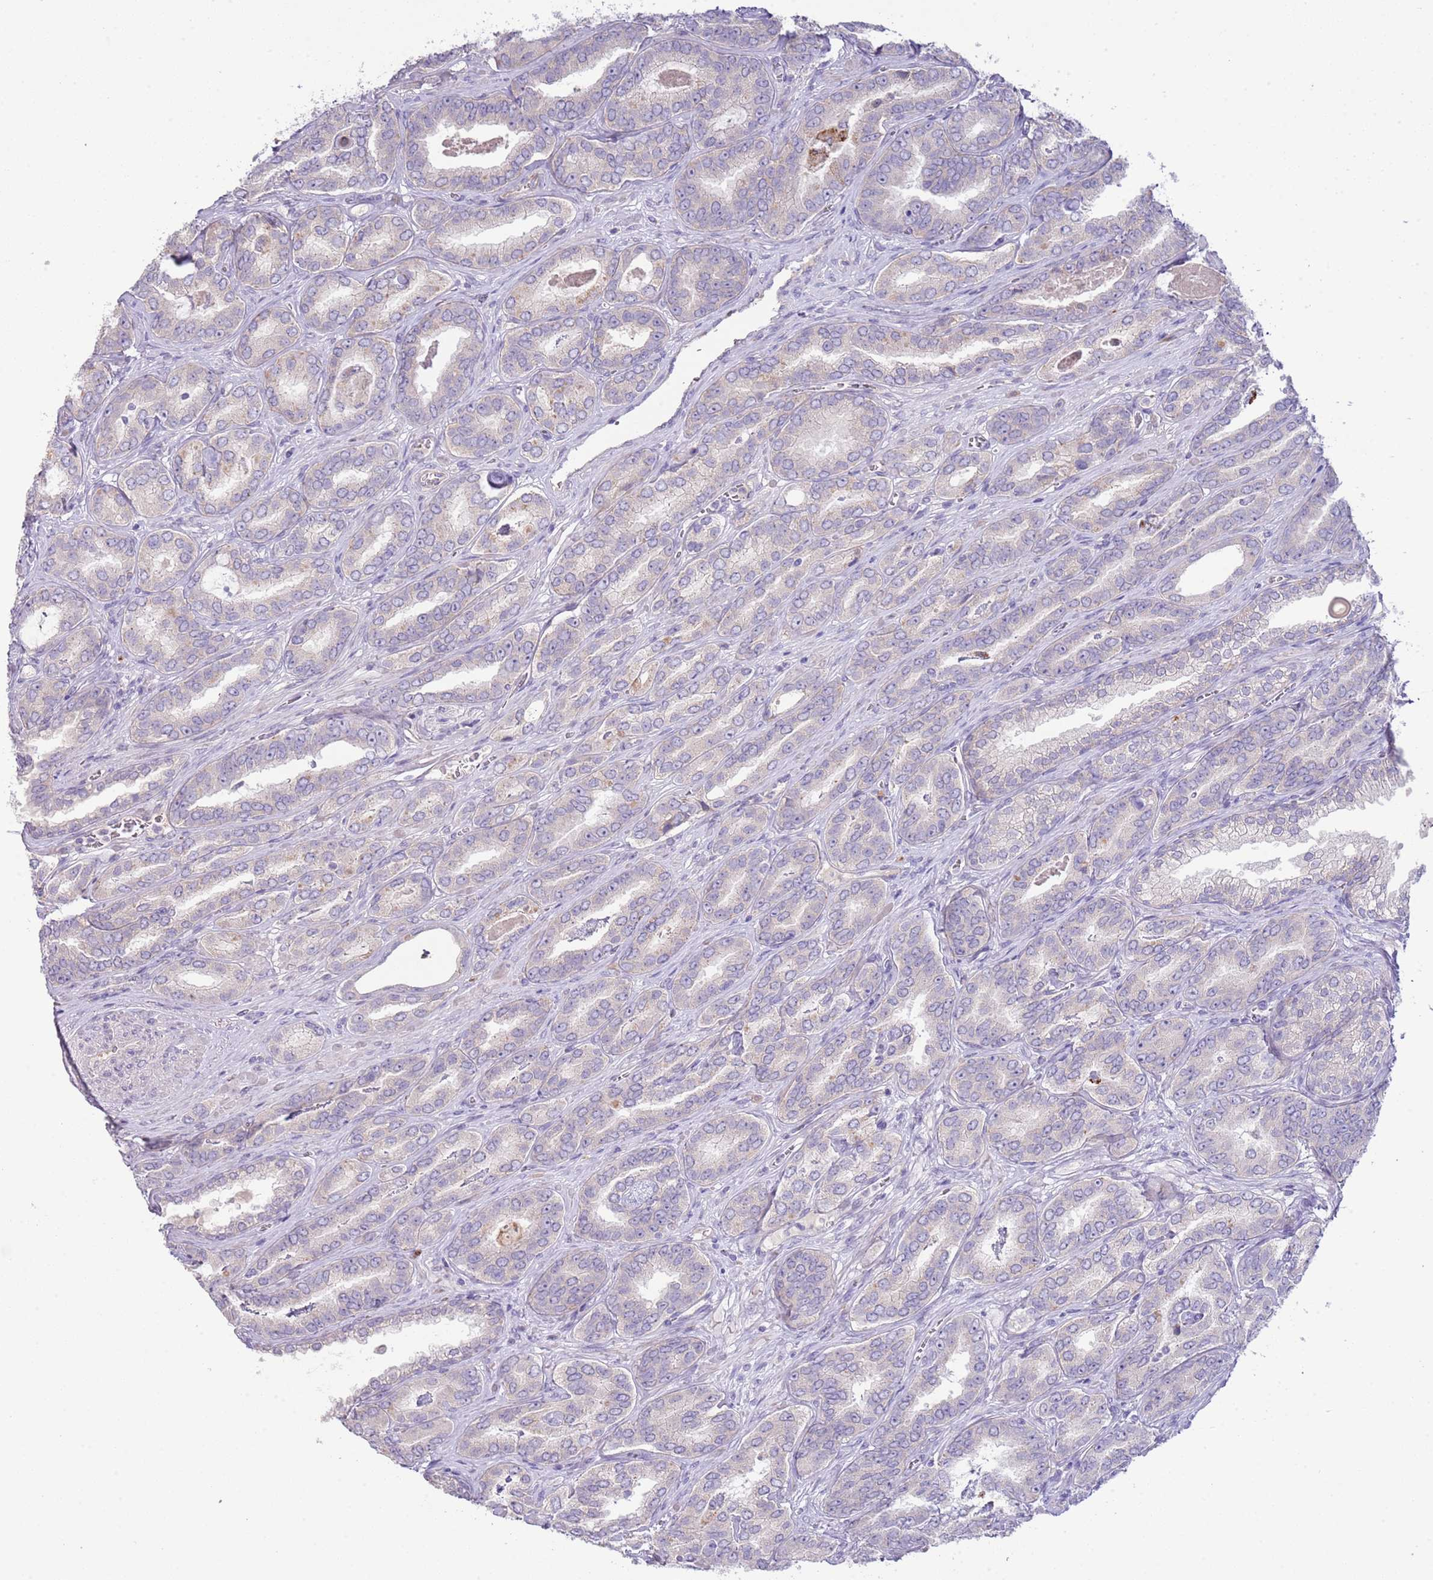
{"staining": {"intensity": "negative", "quantity": "none", "location": "none"}, "tissue": "prostate cancer", "cell_type": "Tumor cells", "image_type": "cancer", "snomed": [{"axis": "morphology", "description": "Adenocarcinoma, High grade"}, {"axis": "topography", "description": "Prostate"}], "caption": "This histopathology image is of high-grade adenocarcinoma (prostate) stained with immunohistochemistry (IHC) to label a protein in brown with the nuclei are counter-stained blue. There is no expression in tumor cells.", "gene": "ABHD17A", "patient": {"sex": "male", "age": 72}}